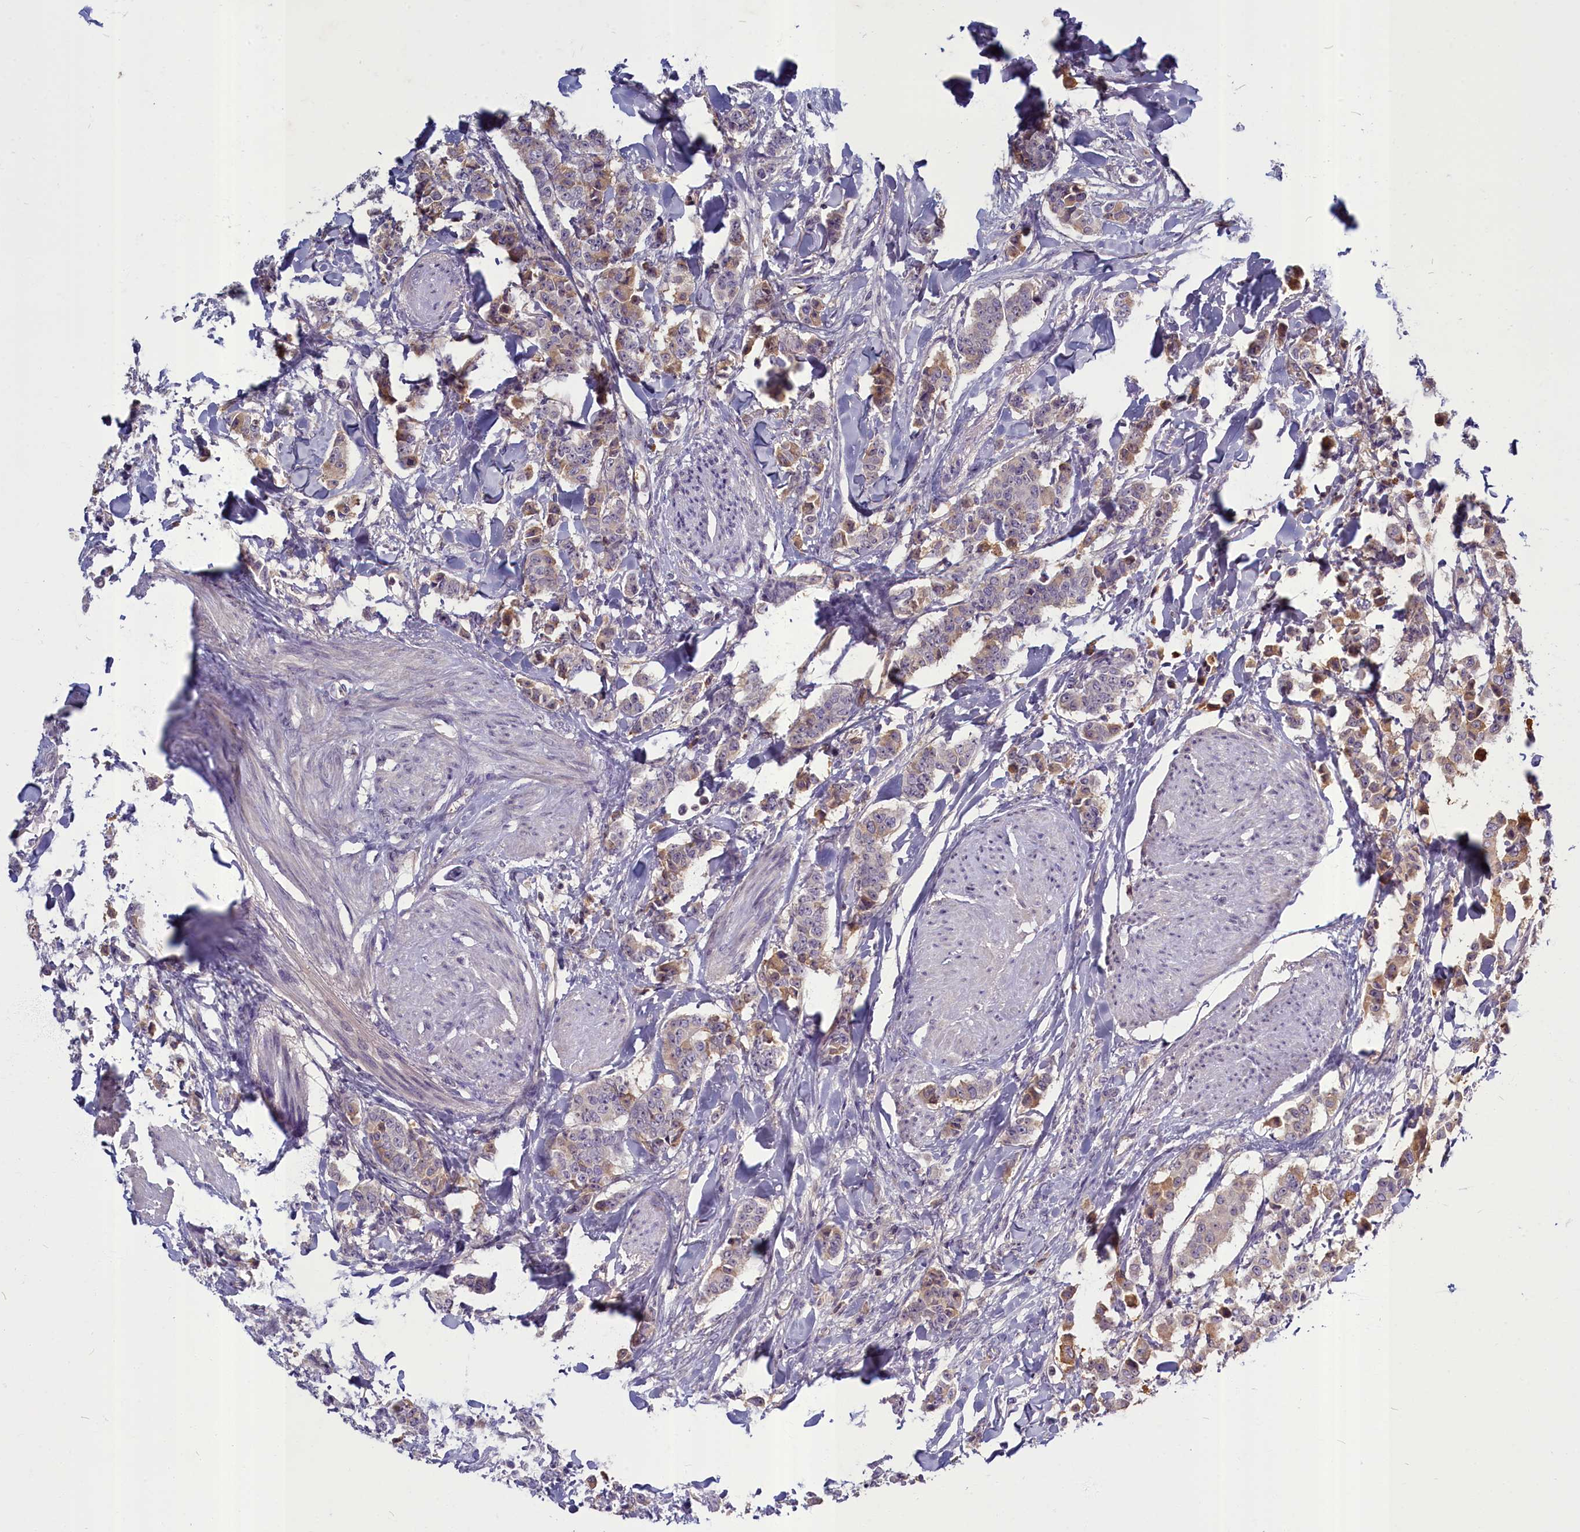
{"staining": {"intensity": "weak", "quantity": "25%-75%", "location": "cytoplasmic/membranous"}, "tissue": "breast cancer", "cell_type": "Tumor cells", "image_type": "cancer", "snomed": [{"axis": "morphology", "description": "Duct carcinoma"}, {"axis": "topography", "description": "Breast"}], "caption": "Immunohistochemical staining of human breast cancer (infiltrating ductal carcinoma) shows low levels of weak cytoplasmic/membranous protein expression in approximately 25%-75% of tumor cells.", "gene": "SV2C", "patient": {"sex": "female", "age": 40}}